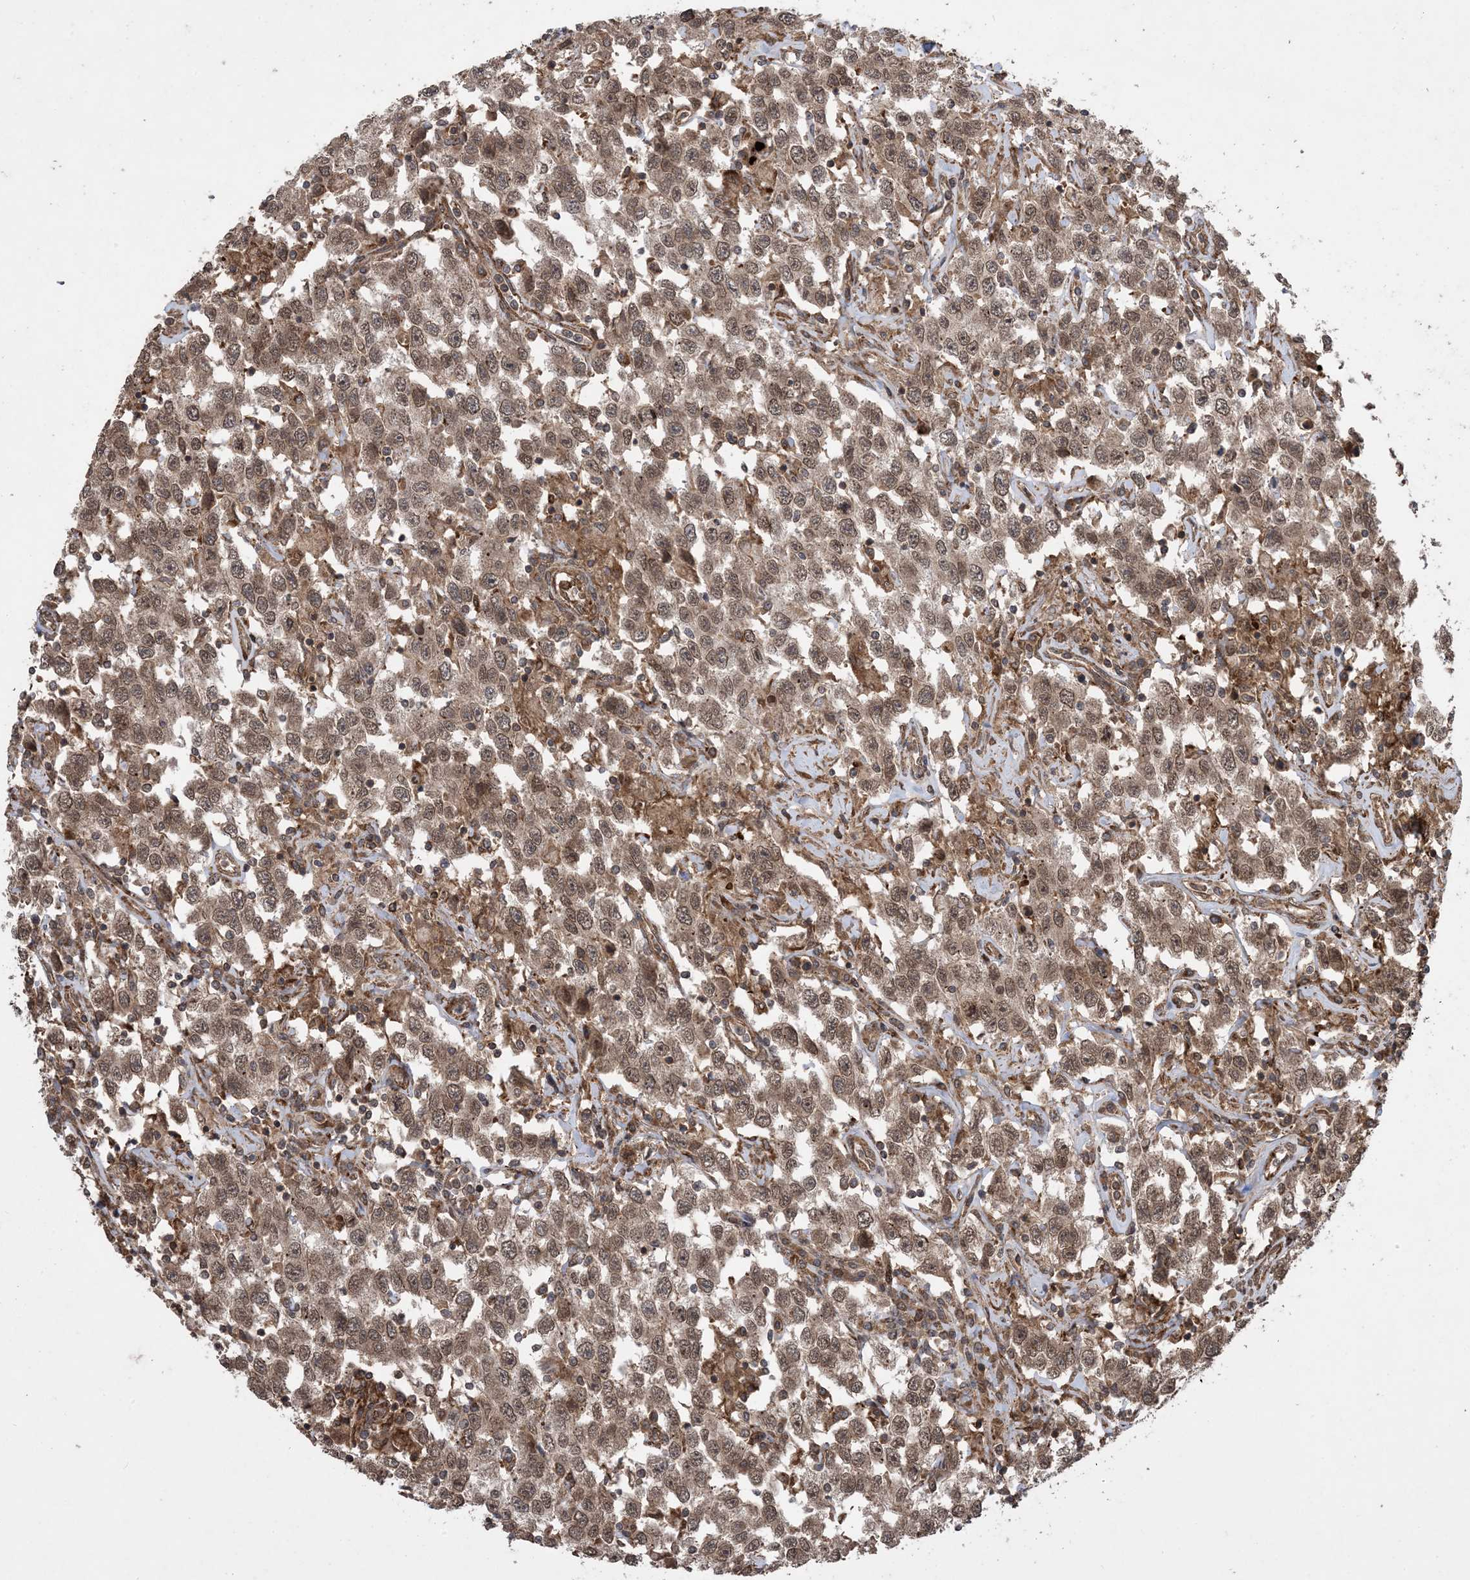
{"staining": {"intensity": "moderate", "quantity": ">75%", "location": "cytoplasmic/membranous,nuclear"}, "tissue": "testis cancer", "cell_type": "Tumor cells", "image_type": "cancer", "snomed": [{"axis": "morphology", "description": "Seminoma, NOS"}, {"axis": "topography", "description": "Testis"}], "caption": "A brown stain labels moderate cytoplasmic/membranous and nuclear expression of a protein in seminoma (testis) tumor cells.", "gene": "ZNF511", "patient": {"sex": "male", "age": 41}}